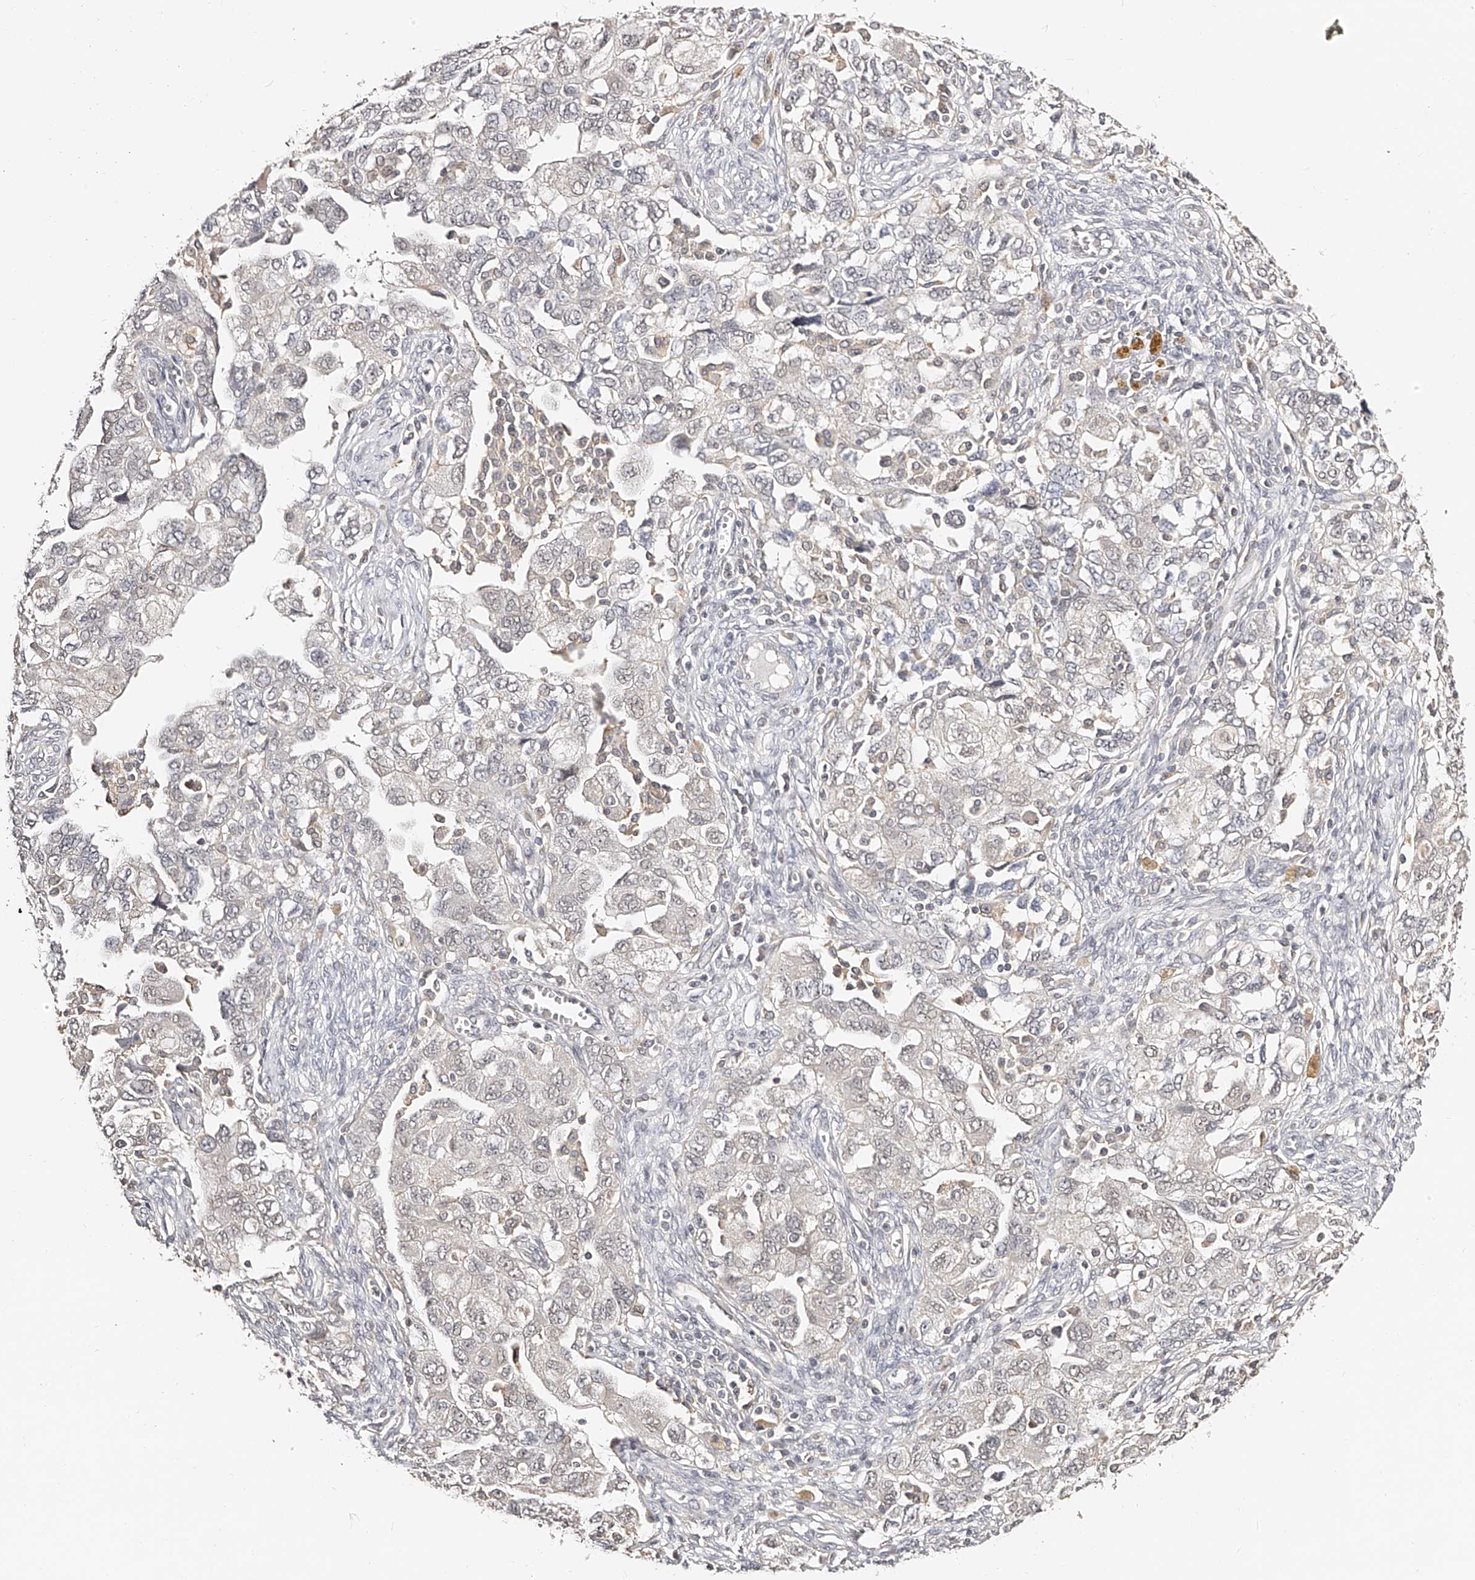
{"staining": {"intensity": "negative", "quantity": "none", "location": "none"}, "tissue": "ovarian cancer", "cell_type": "Tumor cells", "image_type": "cancer", "snomed": [{"axis": "morphology", "description": "Carcinoma, NOS"}, {"axis": "morphology", "description": "Cystadenocarcinoma, serous, NOS"}, {"axis": "topography", "description": "Ovary"}], "caption": "Immunohistochemistry histopathology image of neoplastic tissue: ovarian cancer (serous cystadenocarcinoma) stained with DAB demonstrates no significant protein expression in tumor cells. Brightfield microscopy of IHC stained with DAB (3,3'-diaminobenzidine) (brown) and hematoxylin (blue), captured at high magnification.", "gene": "ZNF789", "patient": {"sex": "female", "age": 69}}